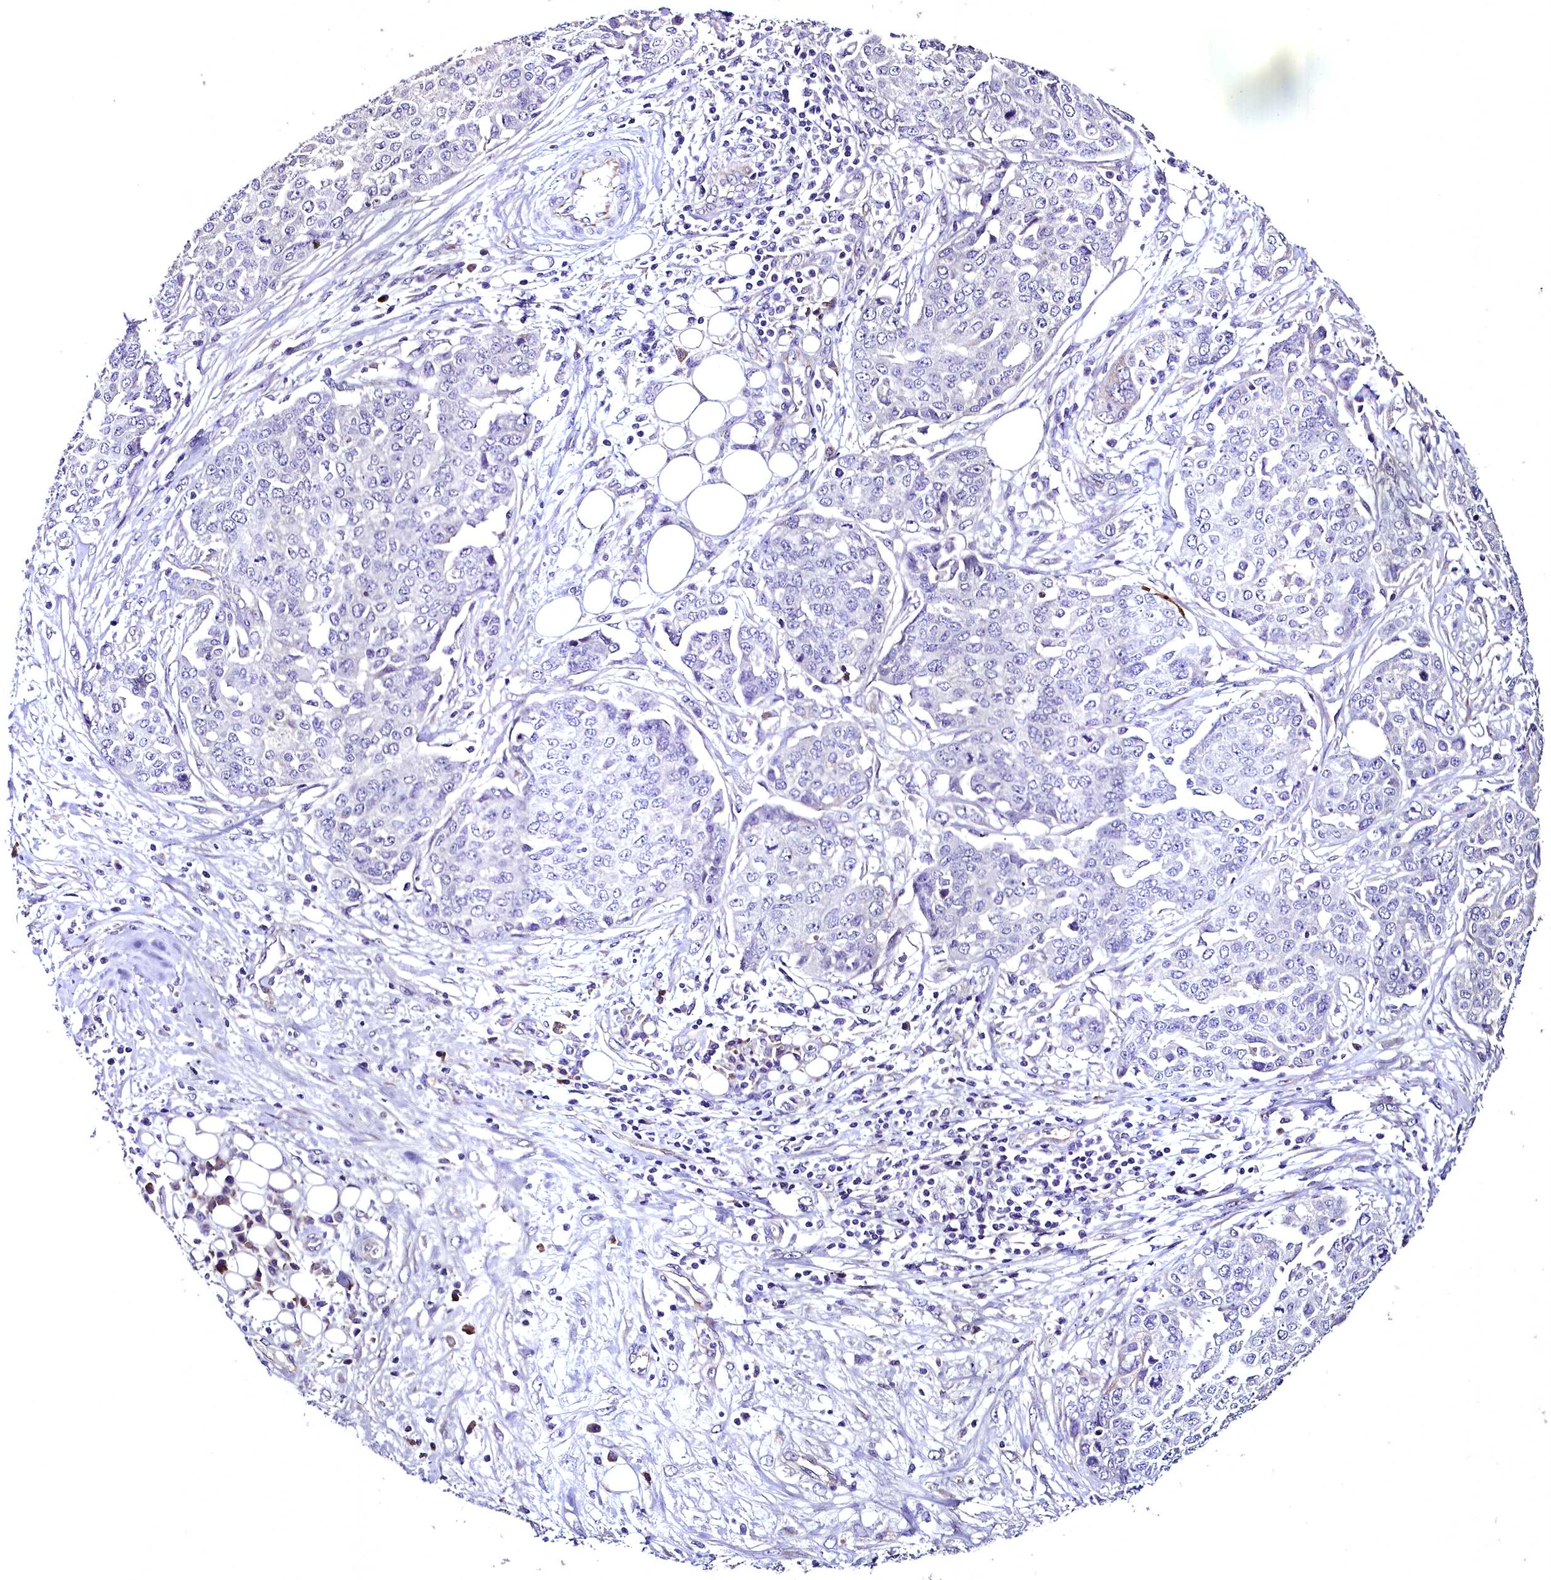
{"staining": {"intensity": "negative", "quantity": "none", "location": "none"}, "tissue": "ovarian cancer", "cell_type": "Tumor cells", "image_type": "cancer", "snomed": [{"axis": "morphology", "description": "Cystadenocarcinoma, serous, NOS"}, {"axis": "topography", "description": "Soft tissue"}, {"axis": "topography", "description": "Ovary"}], "caption": "The immunohistochemistry micrograph has no significant positivity in tumor cells of ovarian cancer (serous cystadenocarcinoma) tissue.", "gene": "MS4A18", "patient": {"sex": "female", "age": 57}}